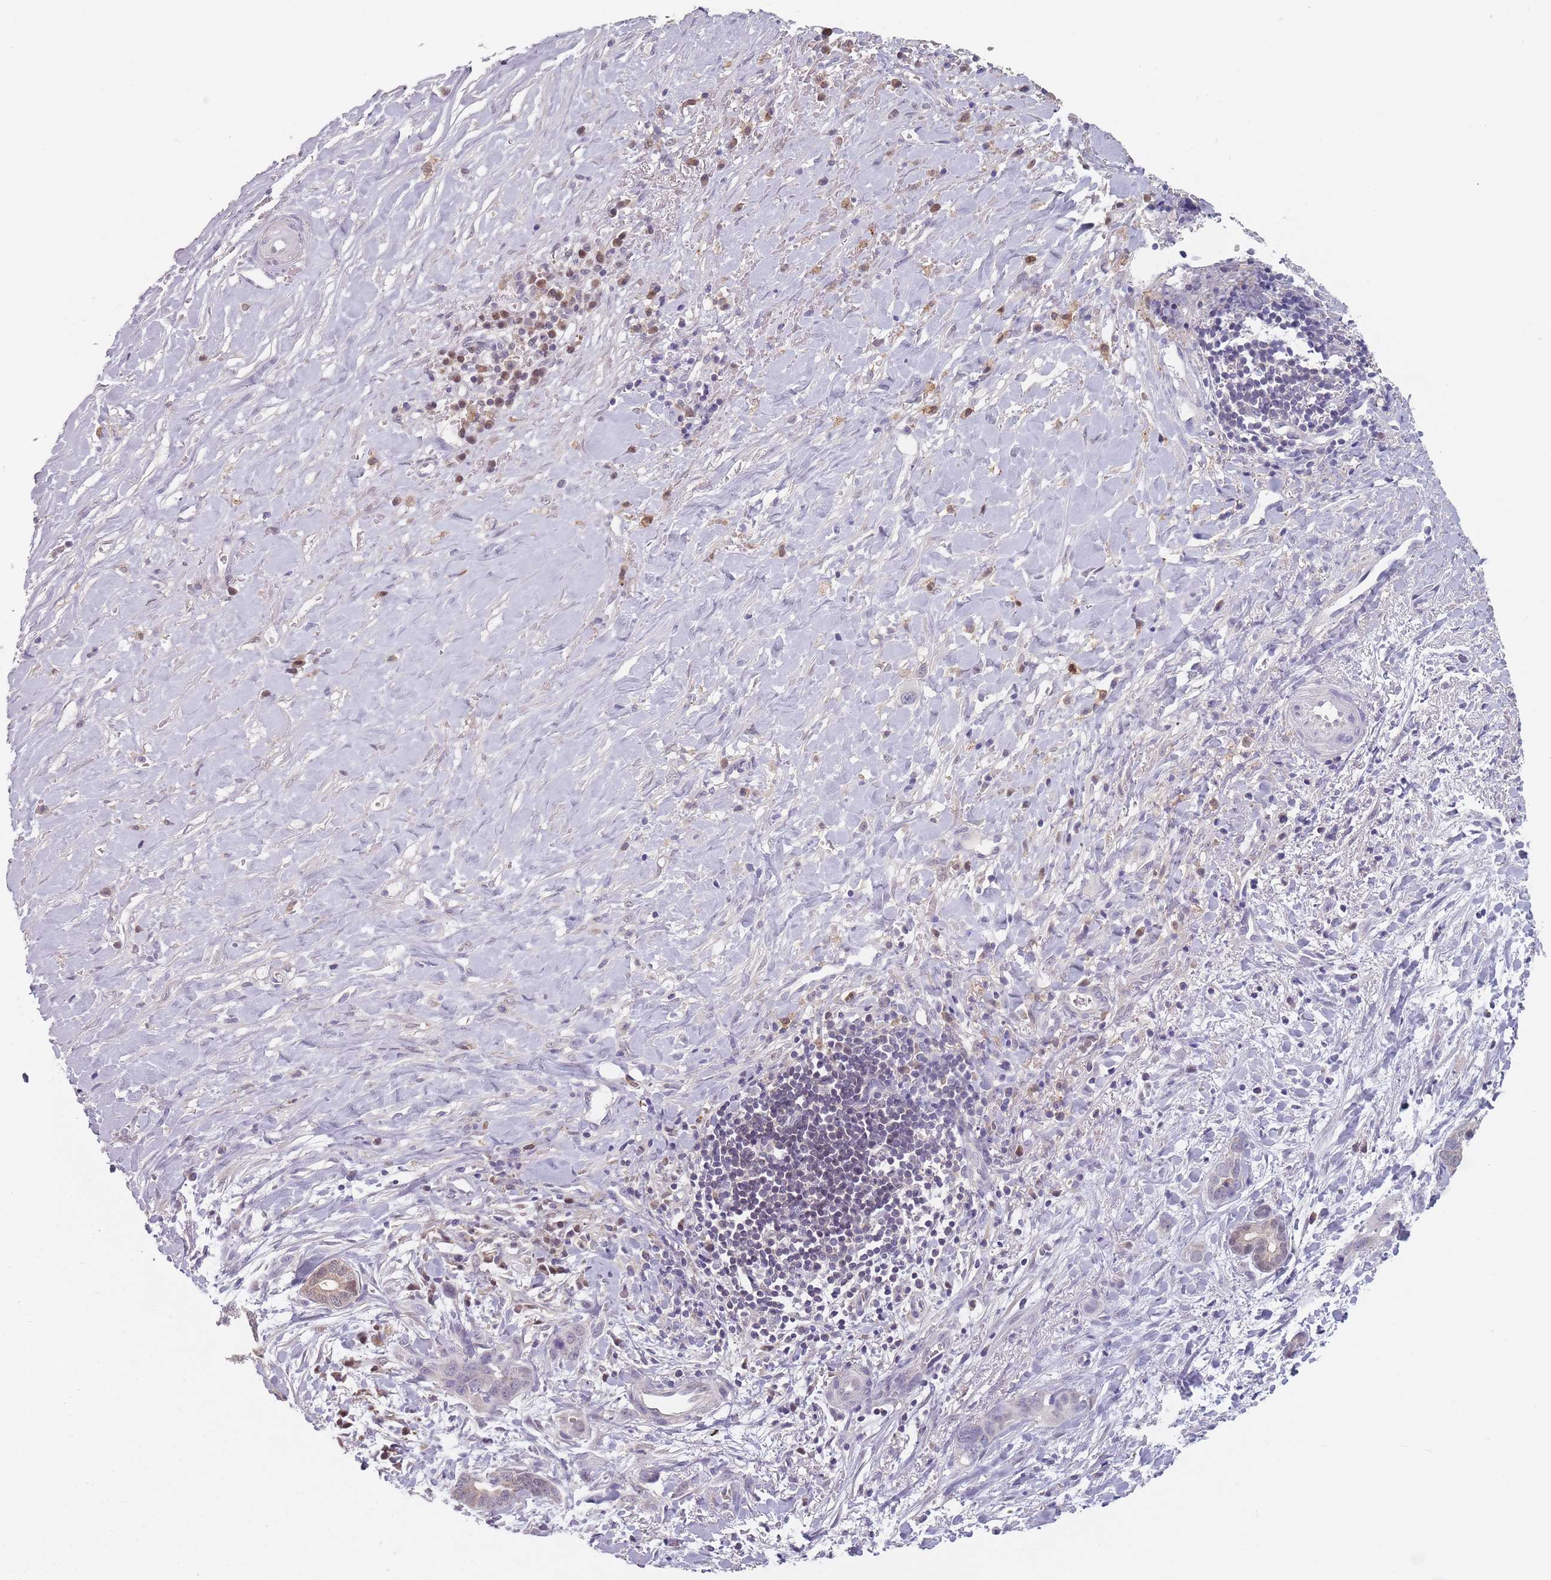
{"staining": {"intensity": "weak", "quantity": "<25%", "location": "cytoplasmic/membranous"}, "tissue": "liver cancer", "cell_type": "Tumor cells", "image_type": "cancer", "snomed": [{"axis": "morphology", "description": "Cholangiocarcinoma"}, {"axis": "topography", "description": "Liver"}], "caption": "Tumor cells are negative for brown protein staining in liver cancer.", "gene": "NAXE", "patient": {"sex": "female", "age": 79}}